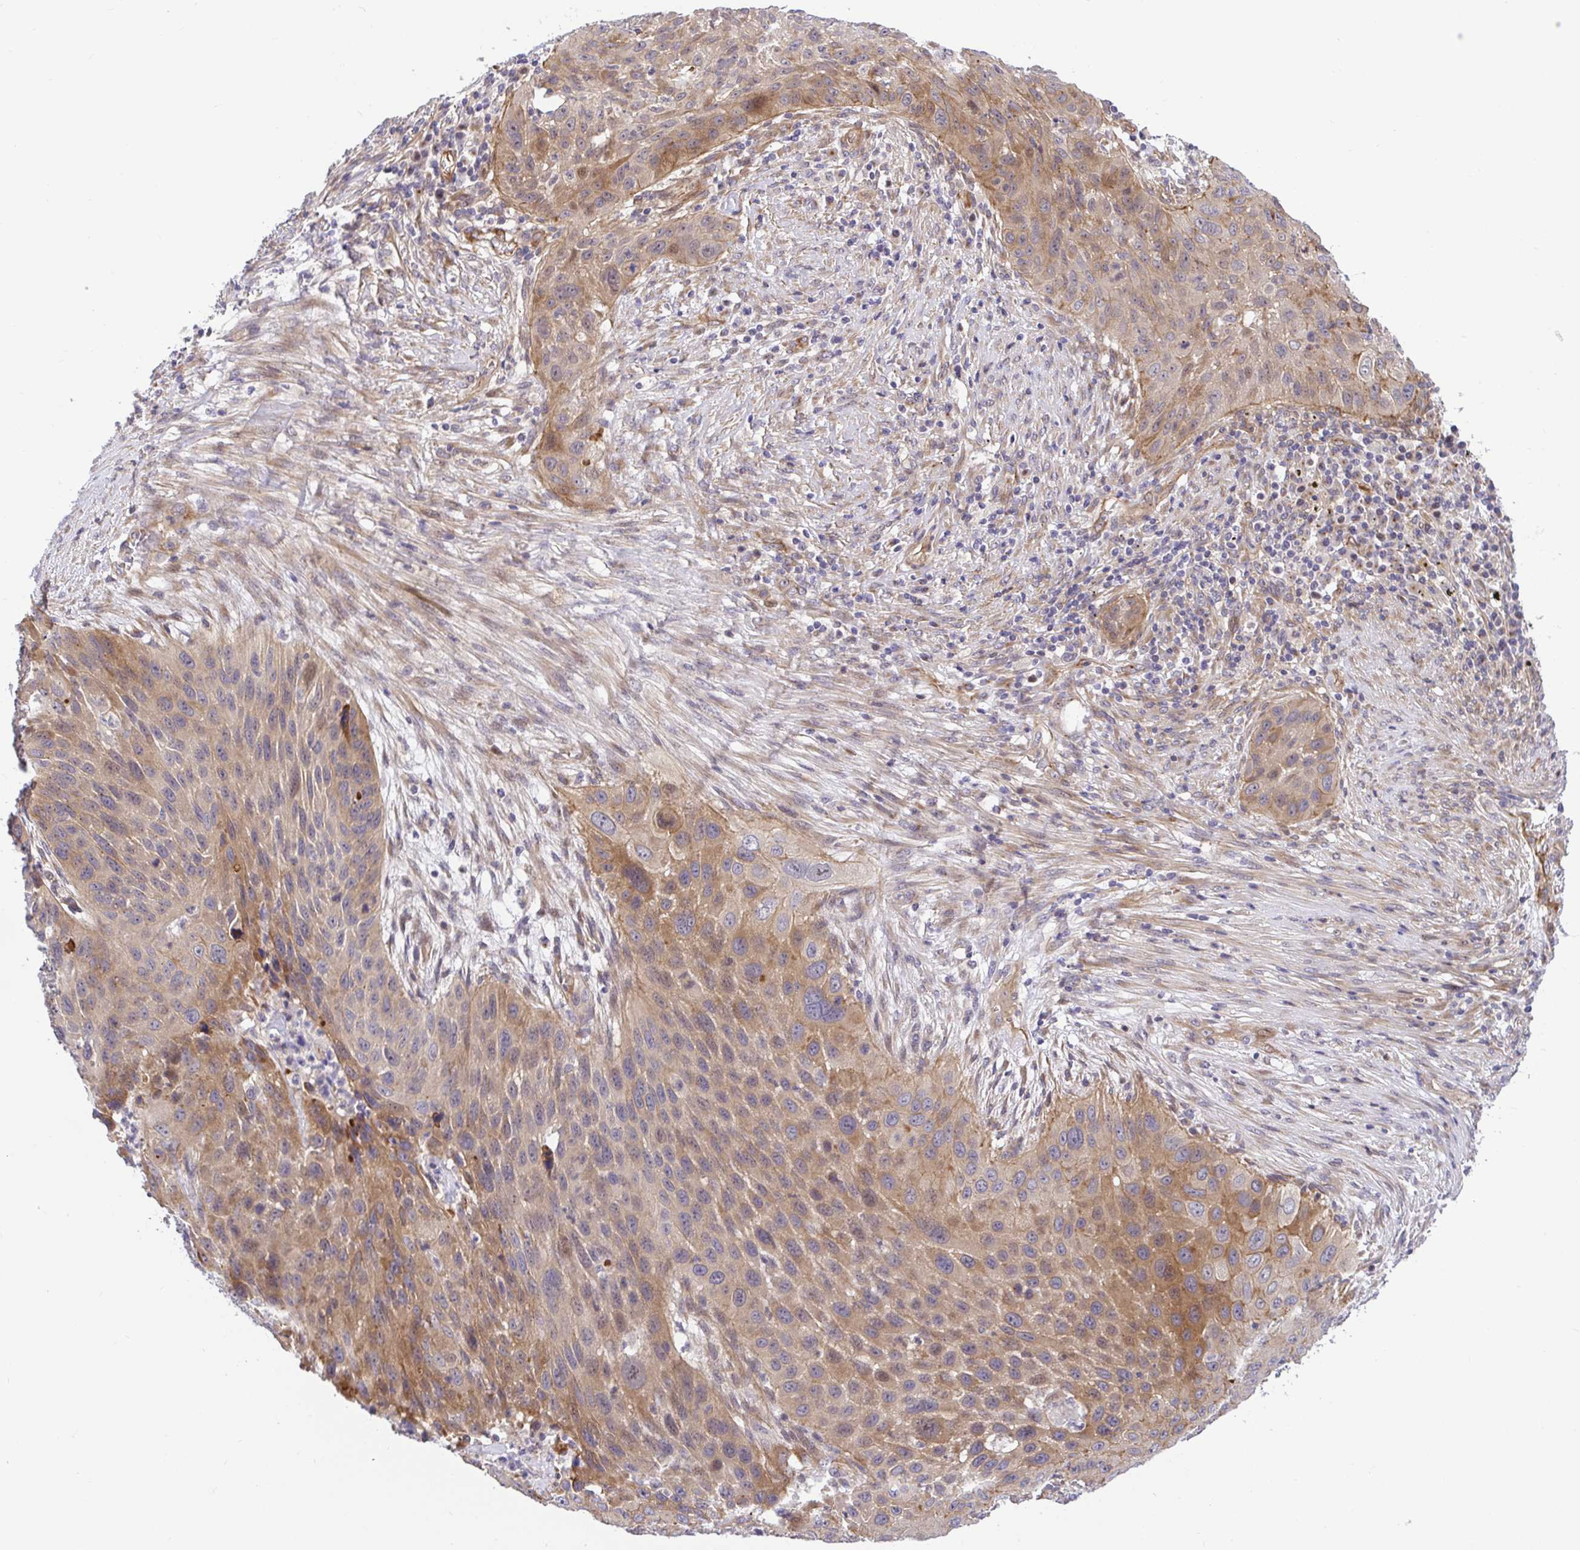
{"staining": {"intensity": "moderate", "quantity": "25%-75%", "location": "cytoplasmic/membranous"}, "tissue": "lung cancer", "cell_type": "Tumor cells", "image_type": "cancer", "snomed": [{"axis": "morphology", "description": "Squamous cell carcinoma, NOS"}, {"axis": "topography", "description": "Lung"}], "caption": "Brown immunohistochemical staining in lung squamous cell carcinoma demonstrates moderate cytoplasmic/membranous staining in about 25%-75% of tumor cells. Immunohistochemistry stains the protein in brown and the nuclei are stained blue.", "gene": "TRIM55", "patient": {"sex": "male", "age": 63}}